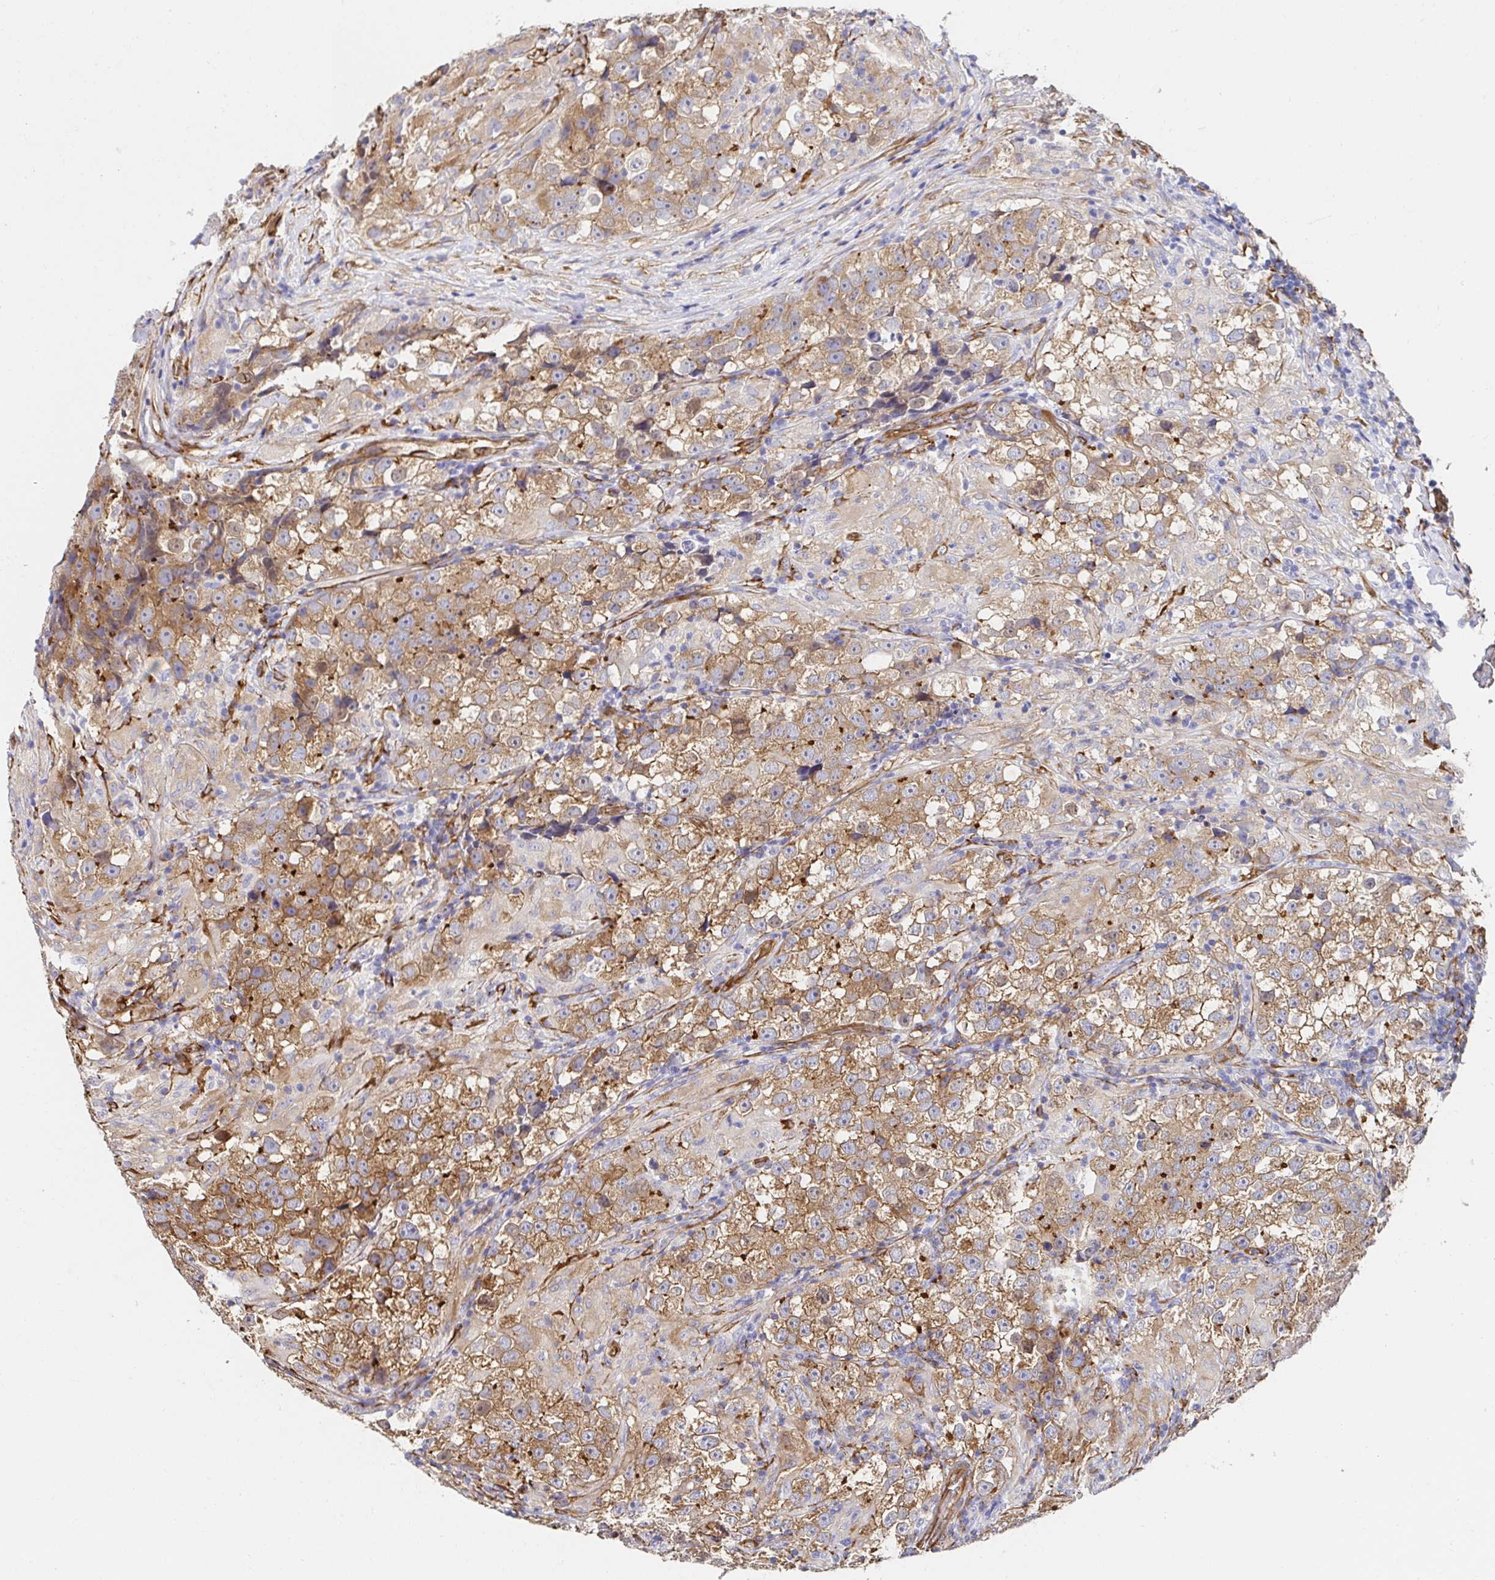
{"staining": {"intensity": "moderate", "quantity": ">75%", "location": "cytoplasmic/membranous"}, "tissue": "testis cancer", "cell_type": "Tumor cells", "image_type": "cancer", "snomed": [{"axis": "morphology", "description": "Seminoma, NOS"}, {"axis": "topography", "description": "Testis"}], "caption": "Immunohistochemistry (IHC) photomicrograph of neoplastic tissue: testis cancer stained using IHC shows medium levels of moderate protein expression localized specifically in the cytoplasmic/membranous of tumor cells, appearing as a cytoplasmic/membranous brown color.", "gene": "CTTN", "patient": {"sex": "male", "age": 46}}